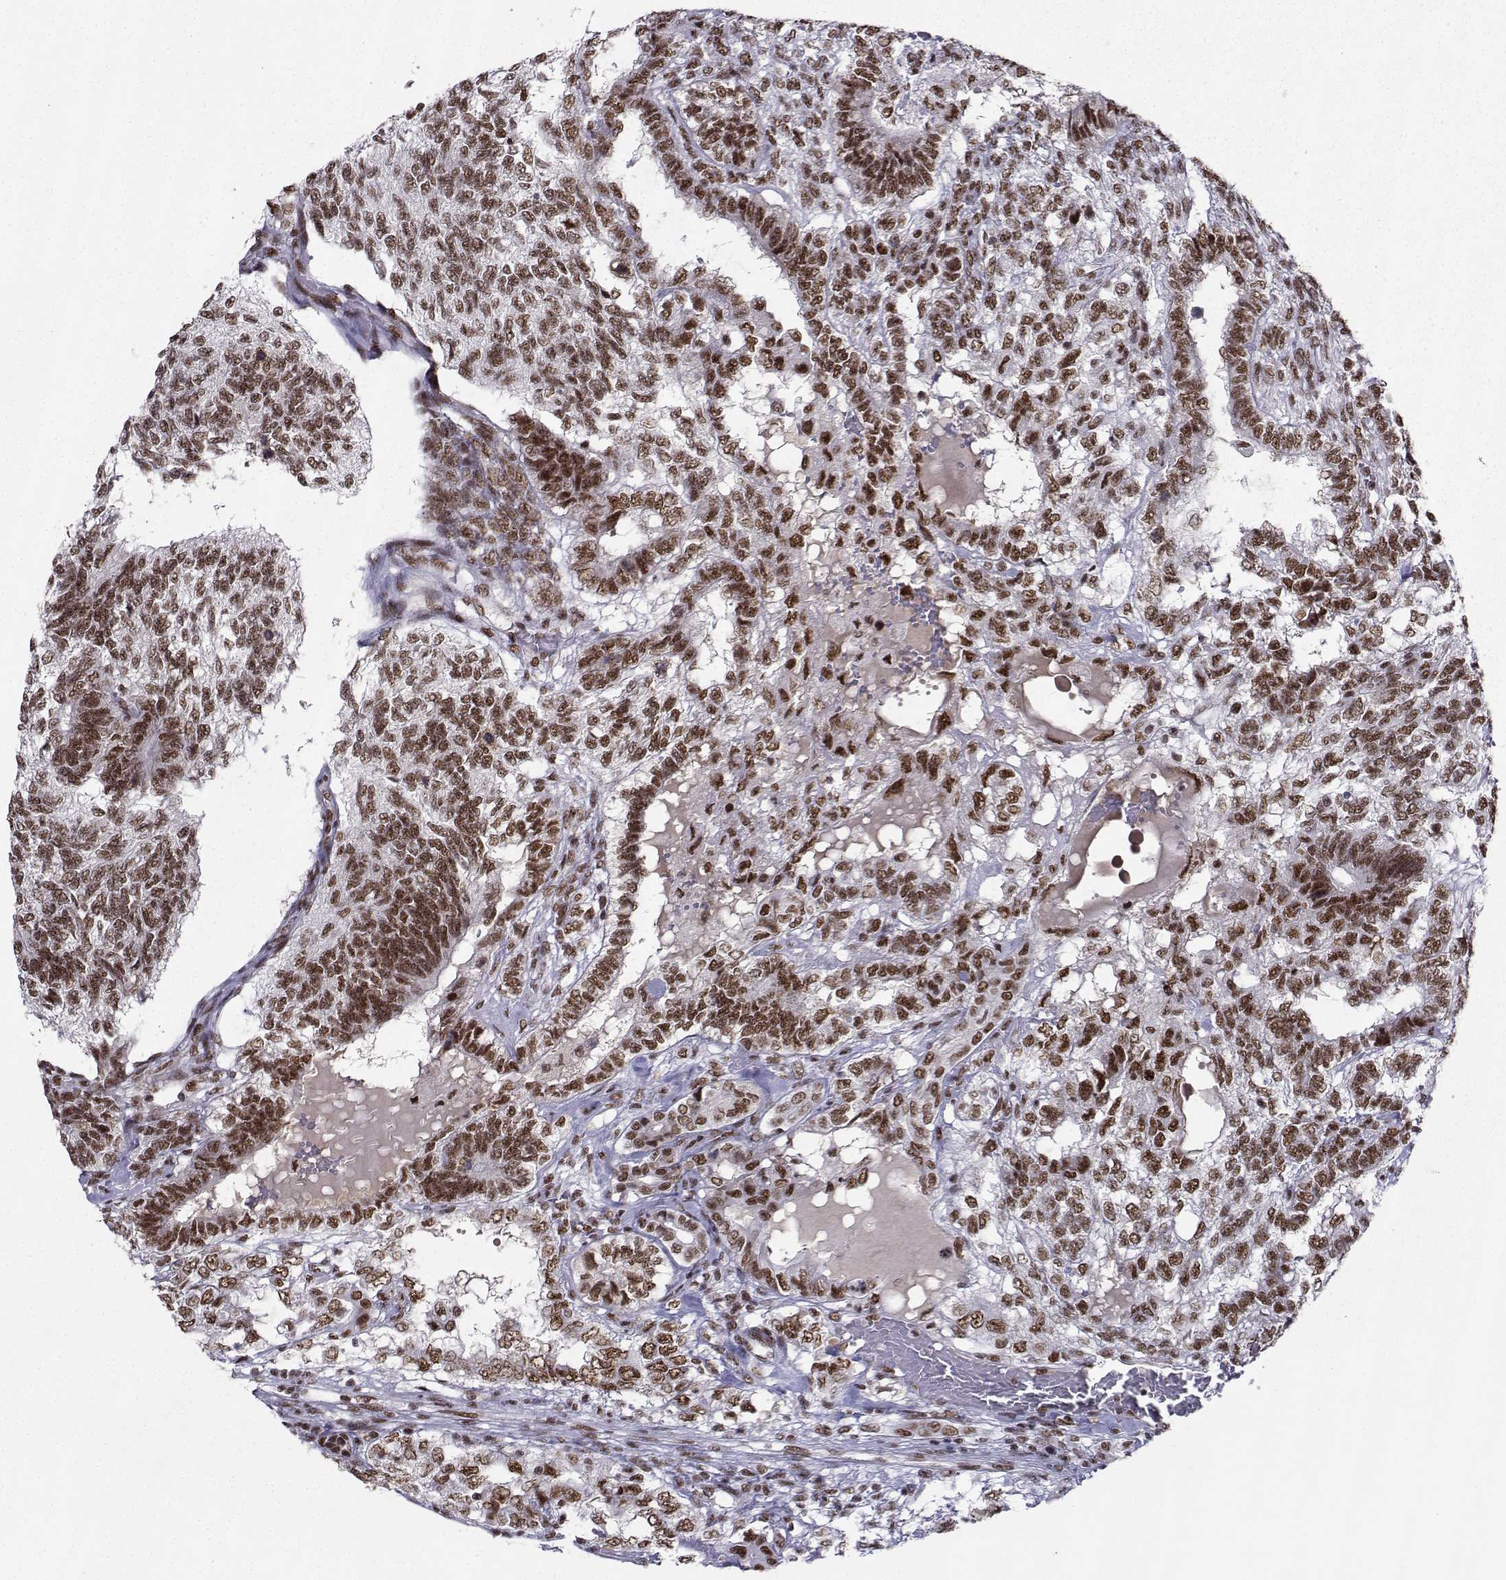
{"staining": {"intensity": "moderate", "quantity": ">75%", "location": "nuclear"}, "tissue": "testis cancer", "cell_type": "Tumor cells", "image_type": "cancer", "snomed": [{"axis": "morphology", "description": "Seminoma, NOS"}, {"axis": "morphology", "description": "Carcinoma, Embryonal, NOS"}, {"axis": "topography", "description": "Testis"}], "caption": "High-magnification brightfield microscopy of testis embryonal carcinoma stained with DAB (brown) and counterstained with hematoxylin (blue). tumor cells exhibit moderate nuclear positivity is identified in about>75% of cells.", "gene": "SNRPB2", "patient": {"sex": "male", "age": 41}}